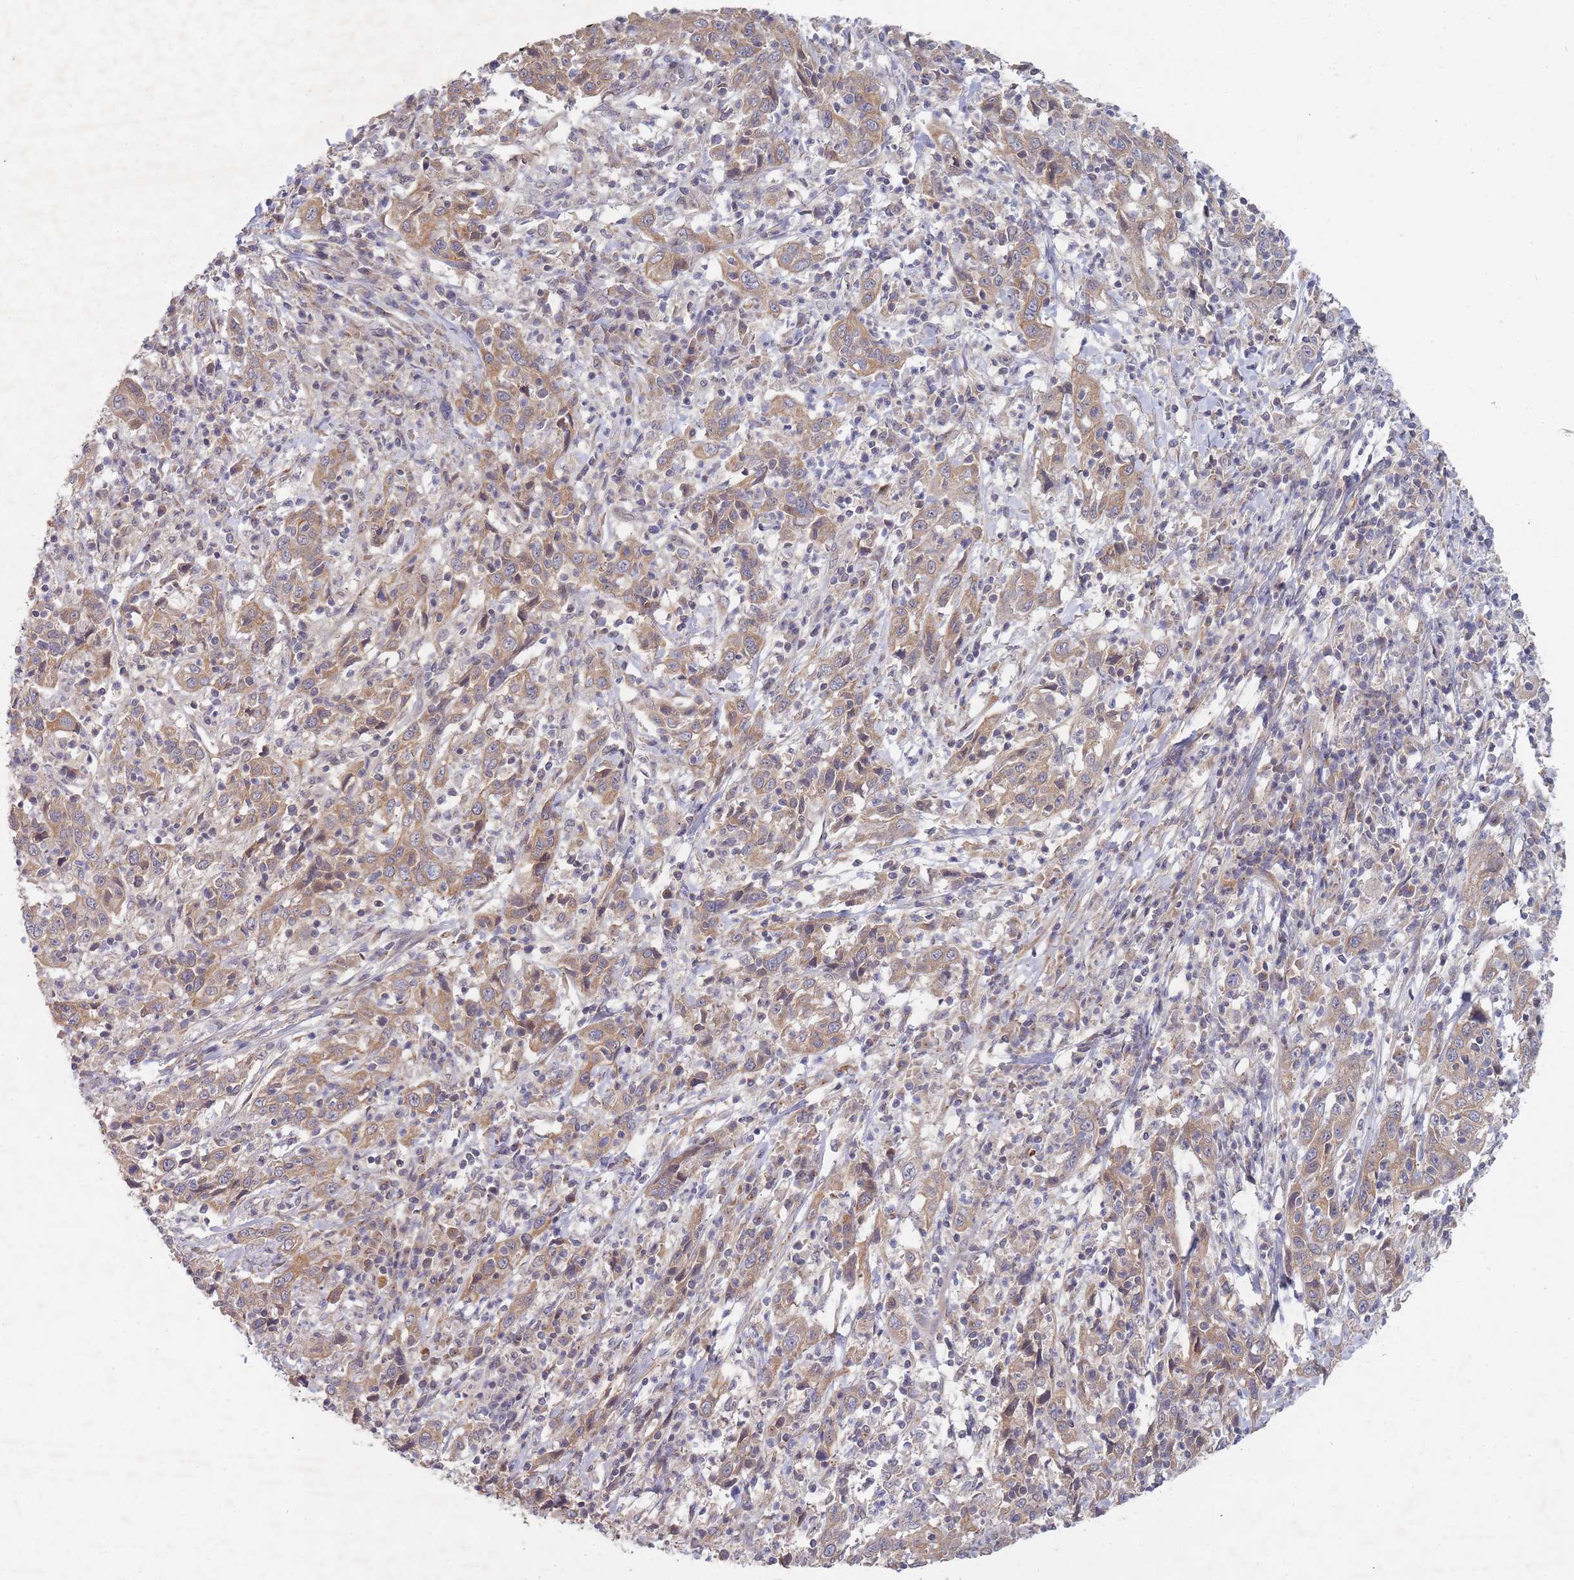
{"staining": {"intensity": "moderate", "quantity": ">75%", "location": "cytoplasmic/membranous"}, "tissue": "cervical cancer", "cell_type": "Tumor cells", "image_type": "cancer", "snomed": [{"axis": "morphology", "description": "Squamous cell carcinoma, NOS"}, {"axis": "topography", "description": "Cervix"}], "caption": "Immunohistochemical staining of cervical squamous cell carcinoma displays medium levels of moderate cytoplasmic/membranous protein expression in about >75% of tumor cells. Immunohistochemistry stains the protein in brown and the nuclei are stained blue.", "gene": "SLC35F5", "patient": {"sex": "female", "age": 46}}